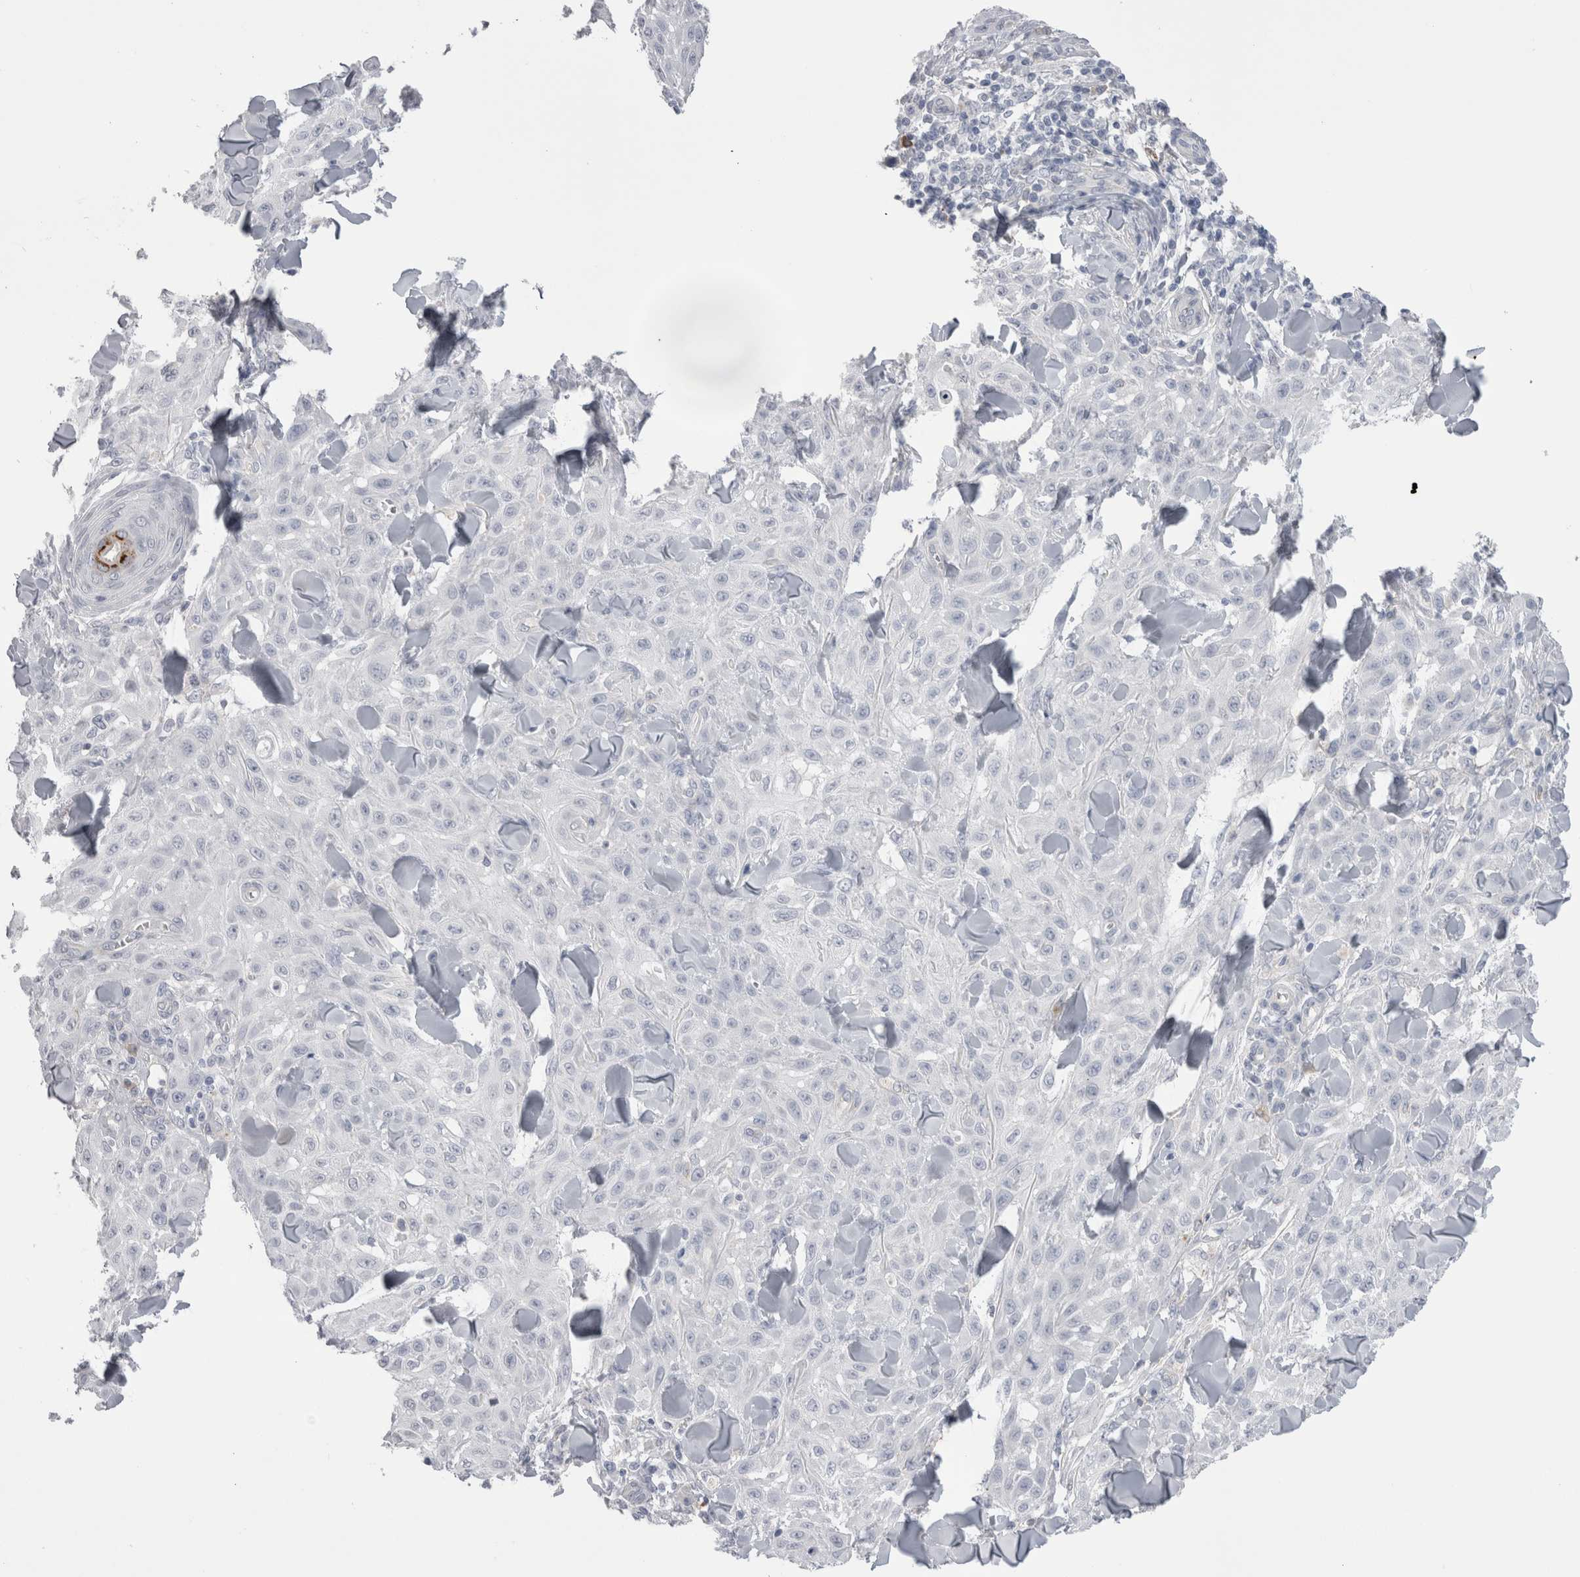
{"staining": {"intensity": "negative", "quantity": "none", "location": "none"}, "tissue": "skin cancer", "cell_type": "Tumor cells", "image_type": "cancer", "snomed": [{"axis": "morphology", "description": "Squamous cell carcinoma, NOS"}, {"axis": "topography", "description": "Skin"}], "caption": "A high-resolution photomicrograph shows IHC staining of skin cancer (squamous cell carcinoma), which shows no significant expression in tumor cells.", "gene": "EPDR1", "patient": {"sex": "male", "age": 24}}